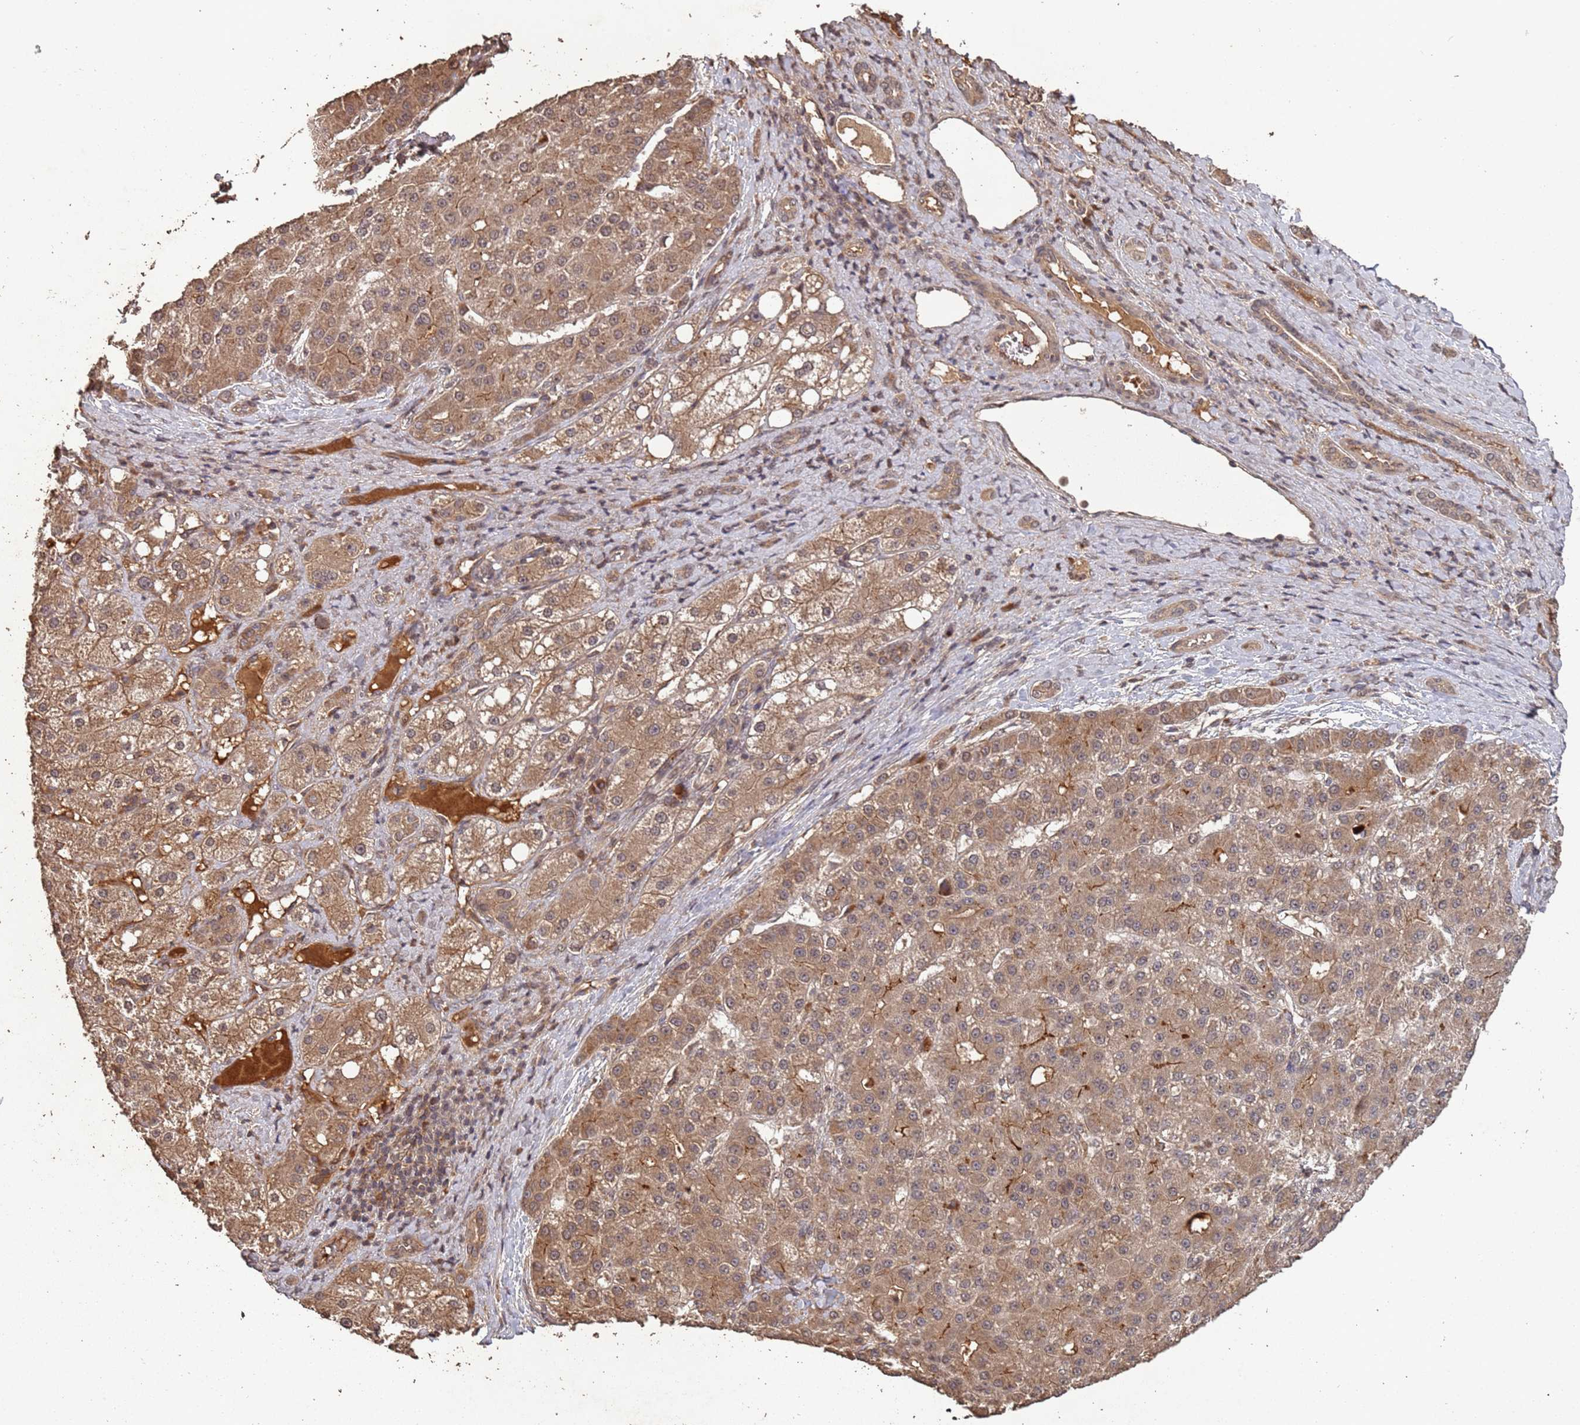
{"staining": {"intensity": "moderate", "quantity": ">75%", "location": "cytoplasmic/membranous"}, "tissue": "liver cancer", "cell_type": "Tumor cells", "image_type": "cancer", "snomed": [{"axis": "morphology", "description": "Carcinoma, Hepatocellular, NOS"}, {"axis": "topography", "description": "Liver"}], "caption": "Immunohistochemical staining of liver cancer displays medium levels of moderate cytoplasmic/membranous protein expression in about >75% of tumor cells. (Brightfield microscopy of DAB IHC at high magnification).", "gene": "FRAT1", "patient": {"sex": "male", "age": 67}}